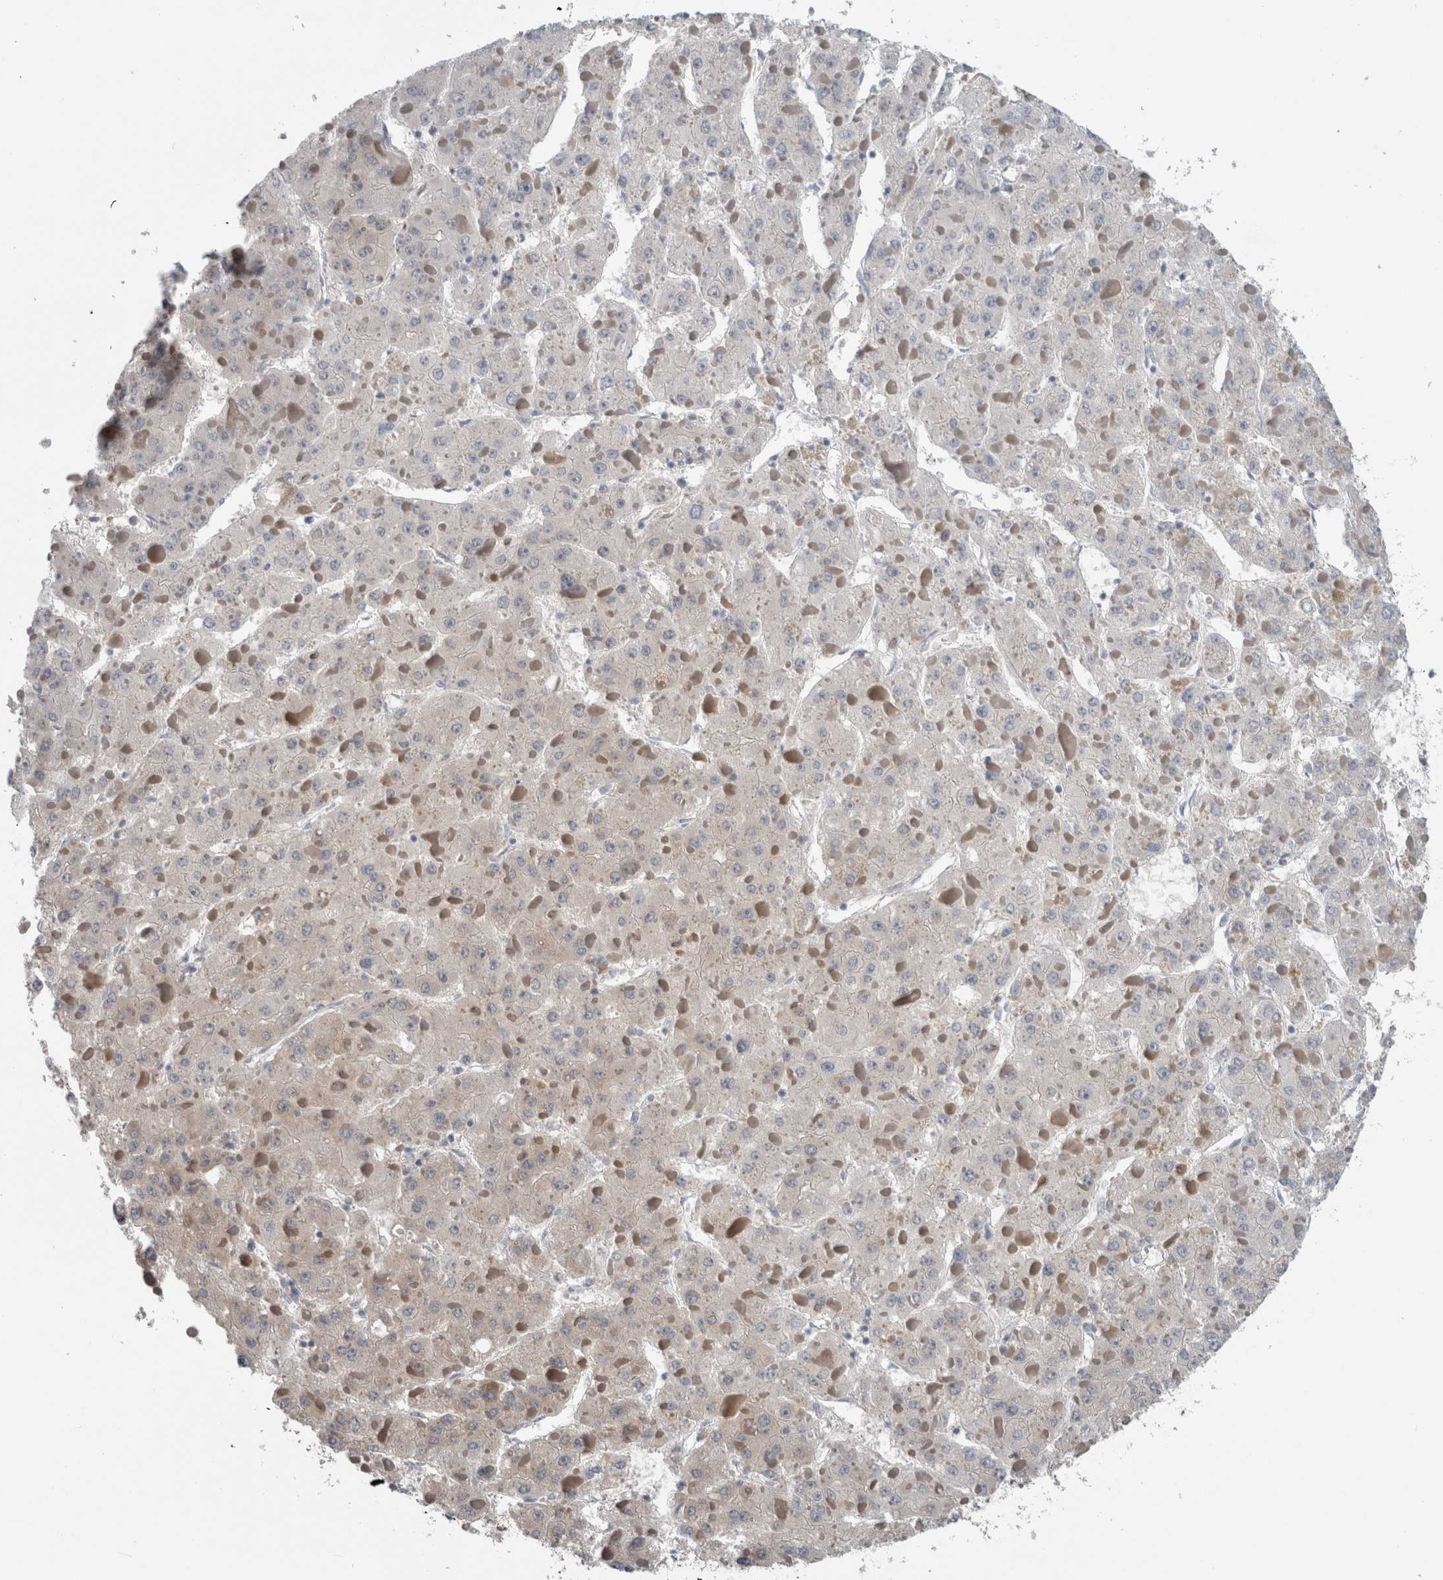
{"staining": {"intensity": "weak", "quantity": "<25%", "location": "cytoplasmic/membranous"}, "tissue": "liver cancer", "cell_type": "Tumor cells", "image_type": "cancer", "snomed": [{"axis": "morphology", "description": "Carcinoma, Hepatocellular, NOS"}, {"axis": "topography", "description": "Liver"}], "caption": "An immunohistochemistry (IHC) image of liver hepatocellular carcinoma is shown. There is no staining in tumor cells of liver hepatocellular carcinoma.", "gene": "ARMC1", "patient": {"sex": "female", "age": 73}}